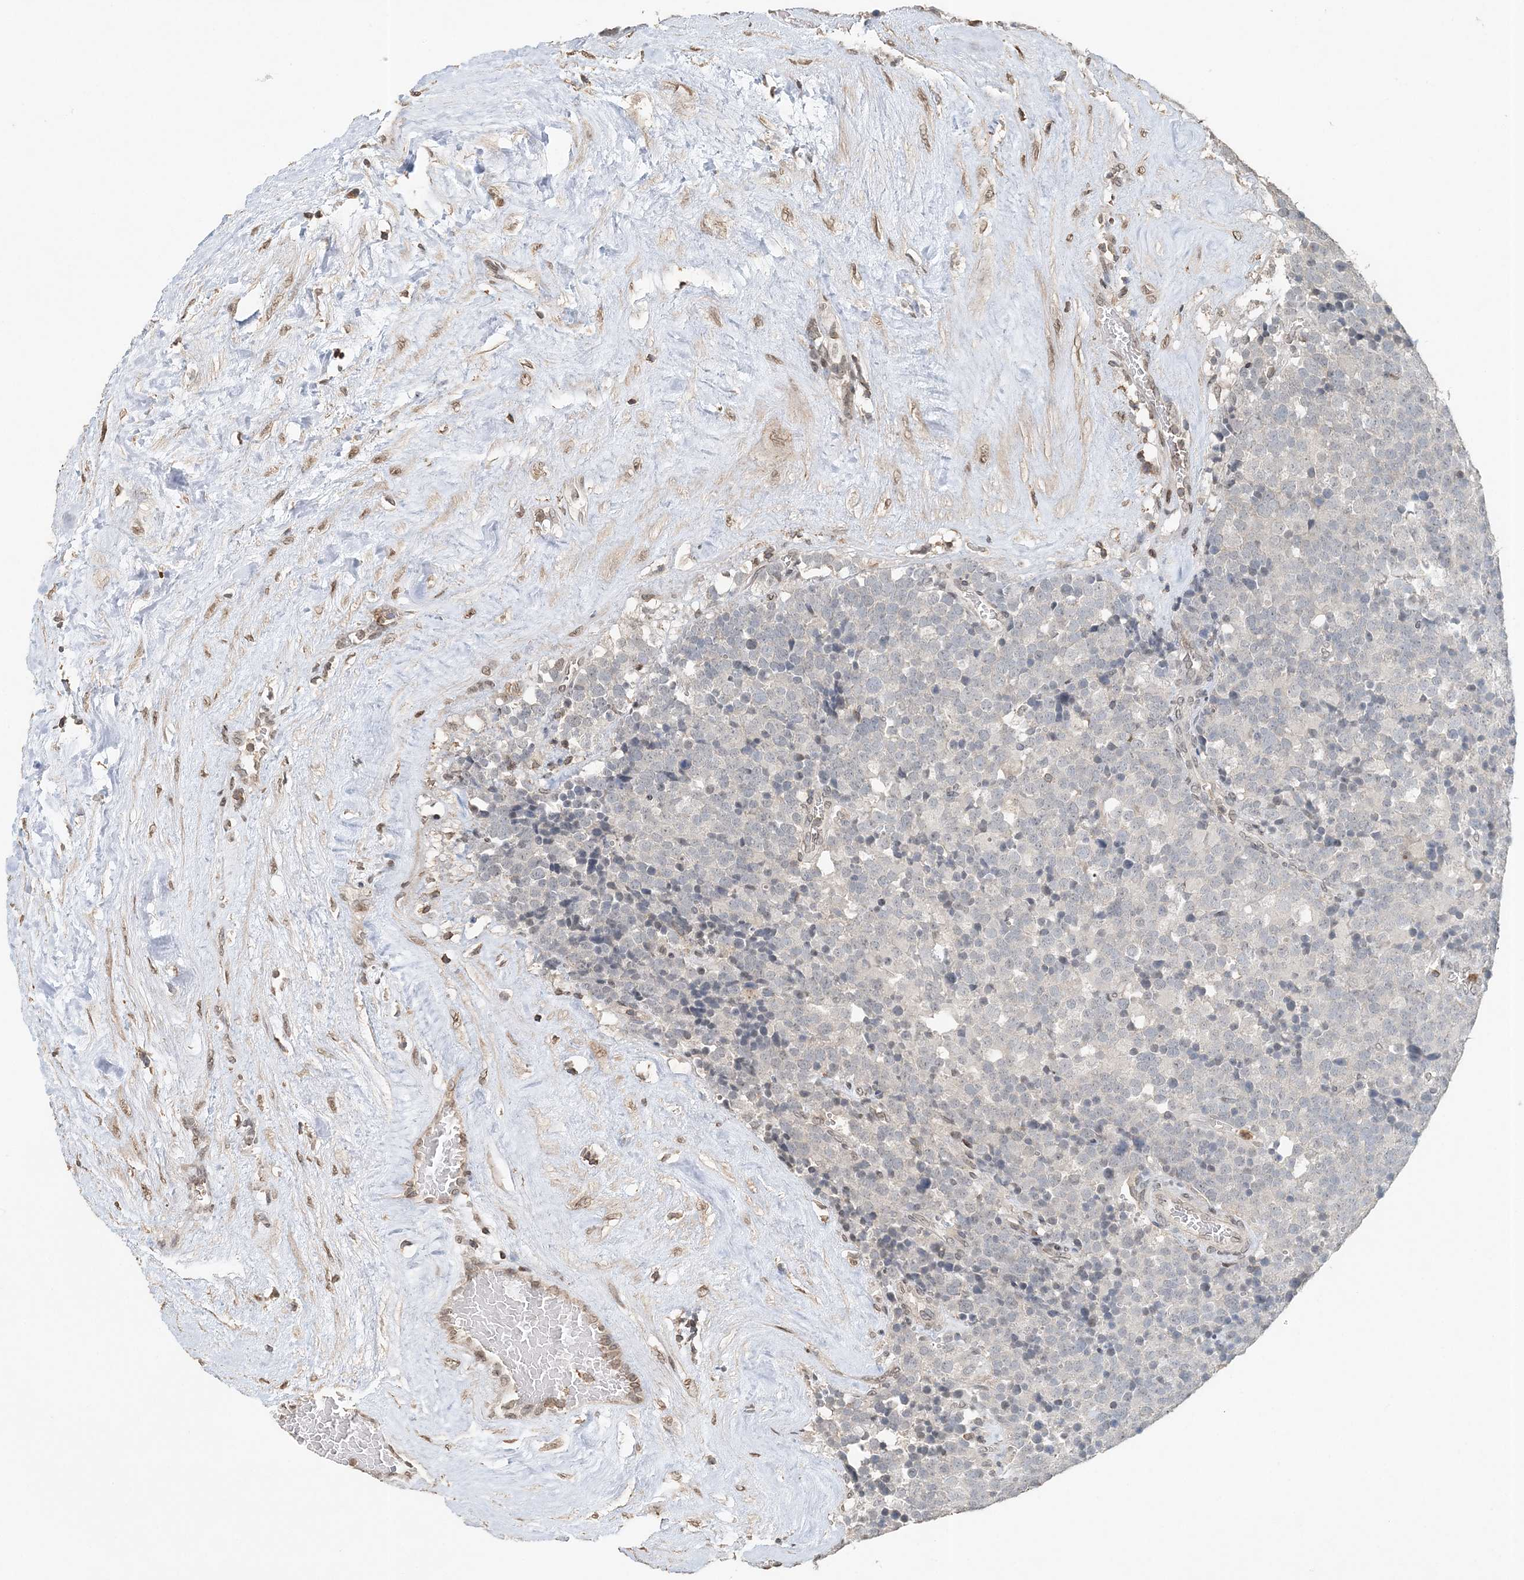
{"staining": {"intensity": "negative", "quantity": "none", "location": "none"}, "tissue": "testis cancer", "cell_type": "Tumor cells", "image_type": "cancer", "snomed": [{"axis": "morphology", "description": "Seminoma, NOS"}, {"axis": "topography", "description": "Testis"}], "caption": "Immunohistochemical staining of human testis cancer displays no significant staining in tumor cells.", "gene": "FAM110A", "patient": {"sex": "male", "age": 71}}